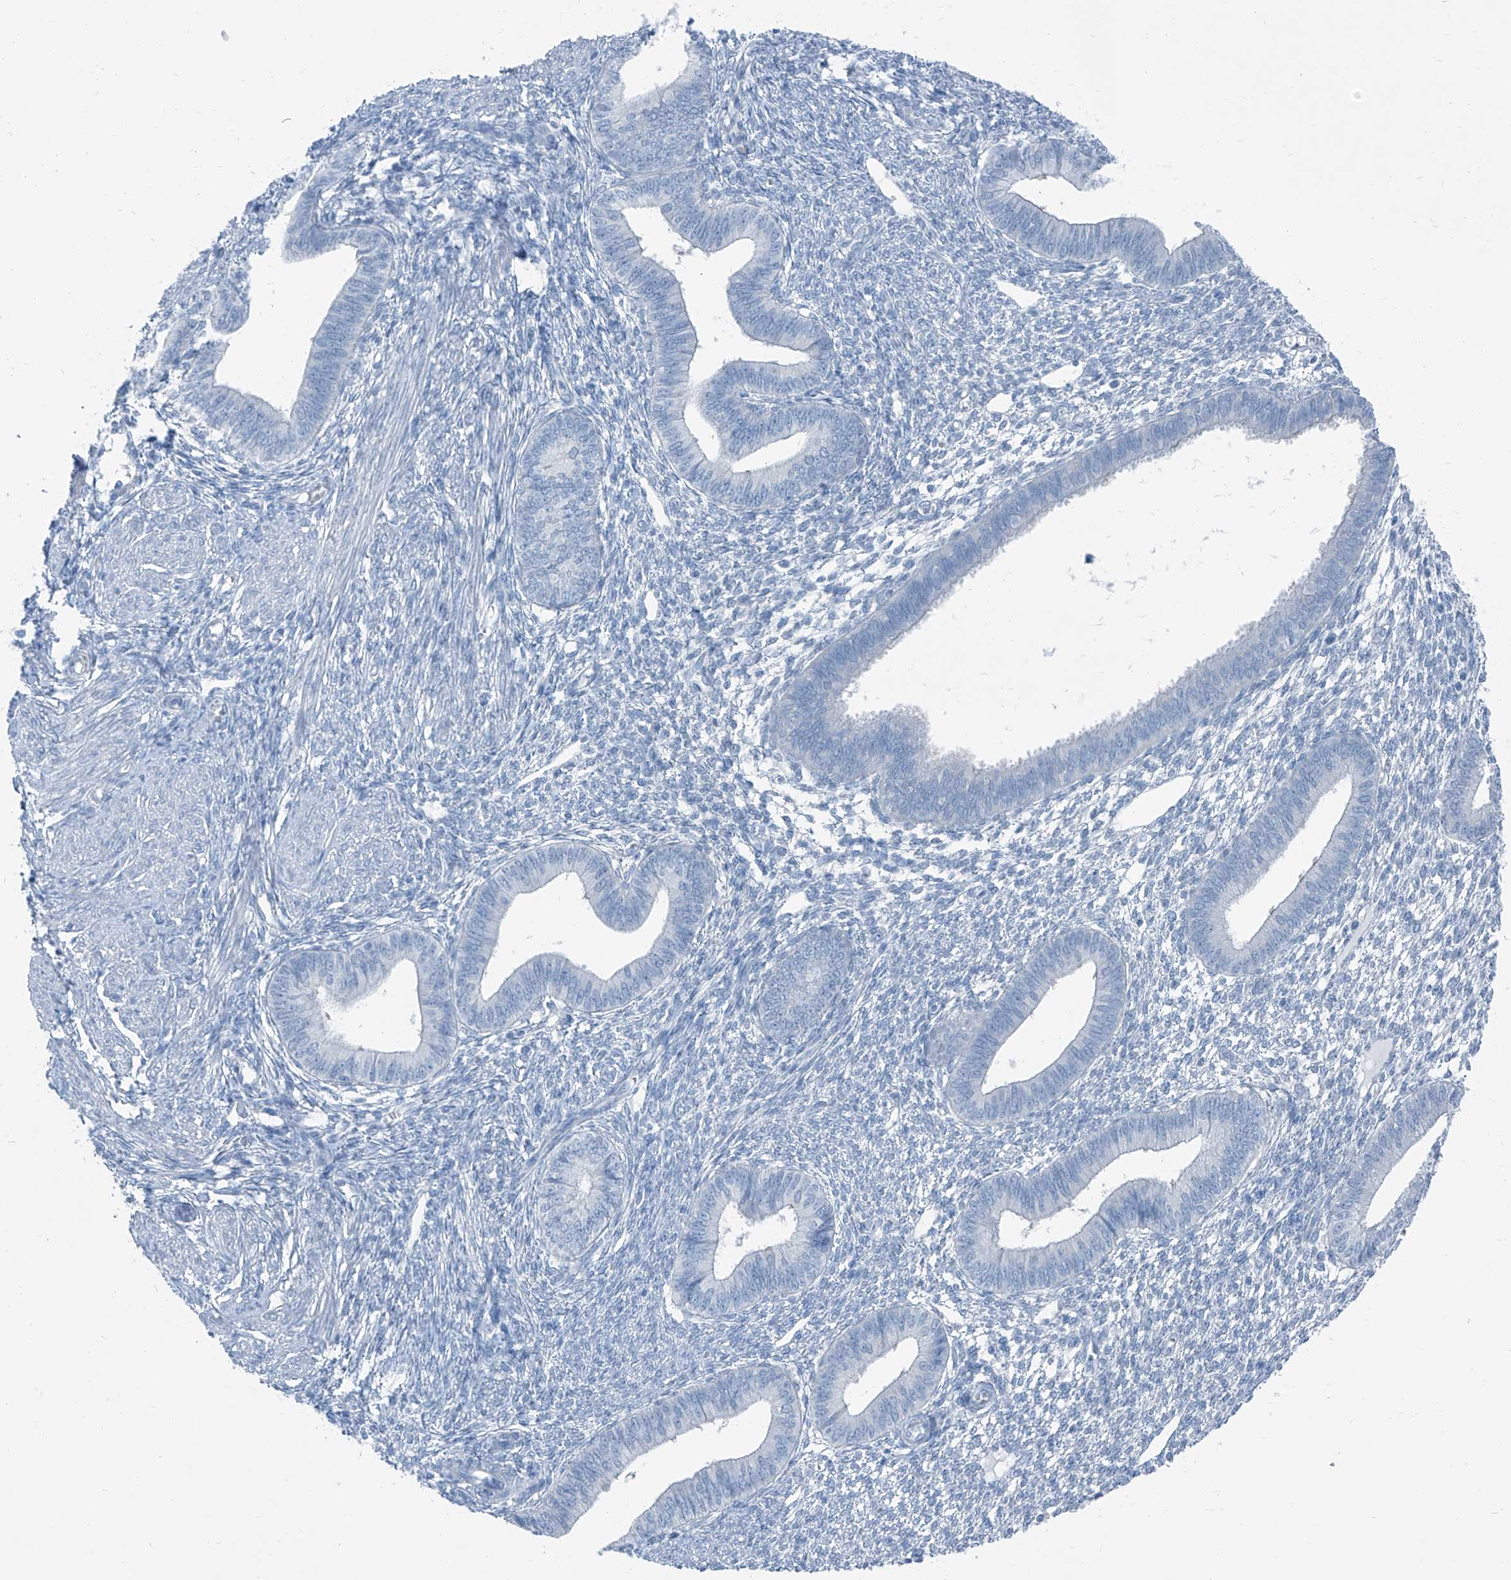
{"staining": {"intensity": "negative", "quantity": "none", "location": "none"}, "tissue": "endometrium", "cell_type": "Cells in endometrial stroma", "image_type": "normal", "snomed": [{"axis": "morphology", "description": "Normal tissue, NOS"}, {"axis": "topography", "description": "Endometrium"}], "caption": "IHC histopathology image of normal endometrium stained for a protein (brown), which displays no staining in cells in endometrial stroma. (IHC, brightfield microscopy, high magnification).", "gene": "RGN", "patient": {"sex": "female", "age": 46}}